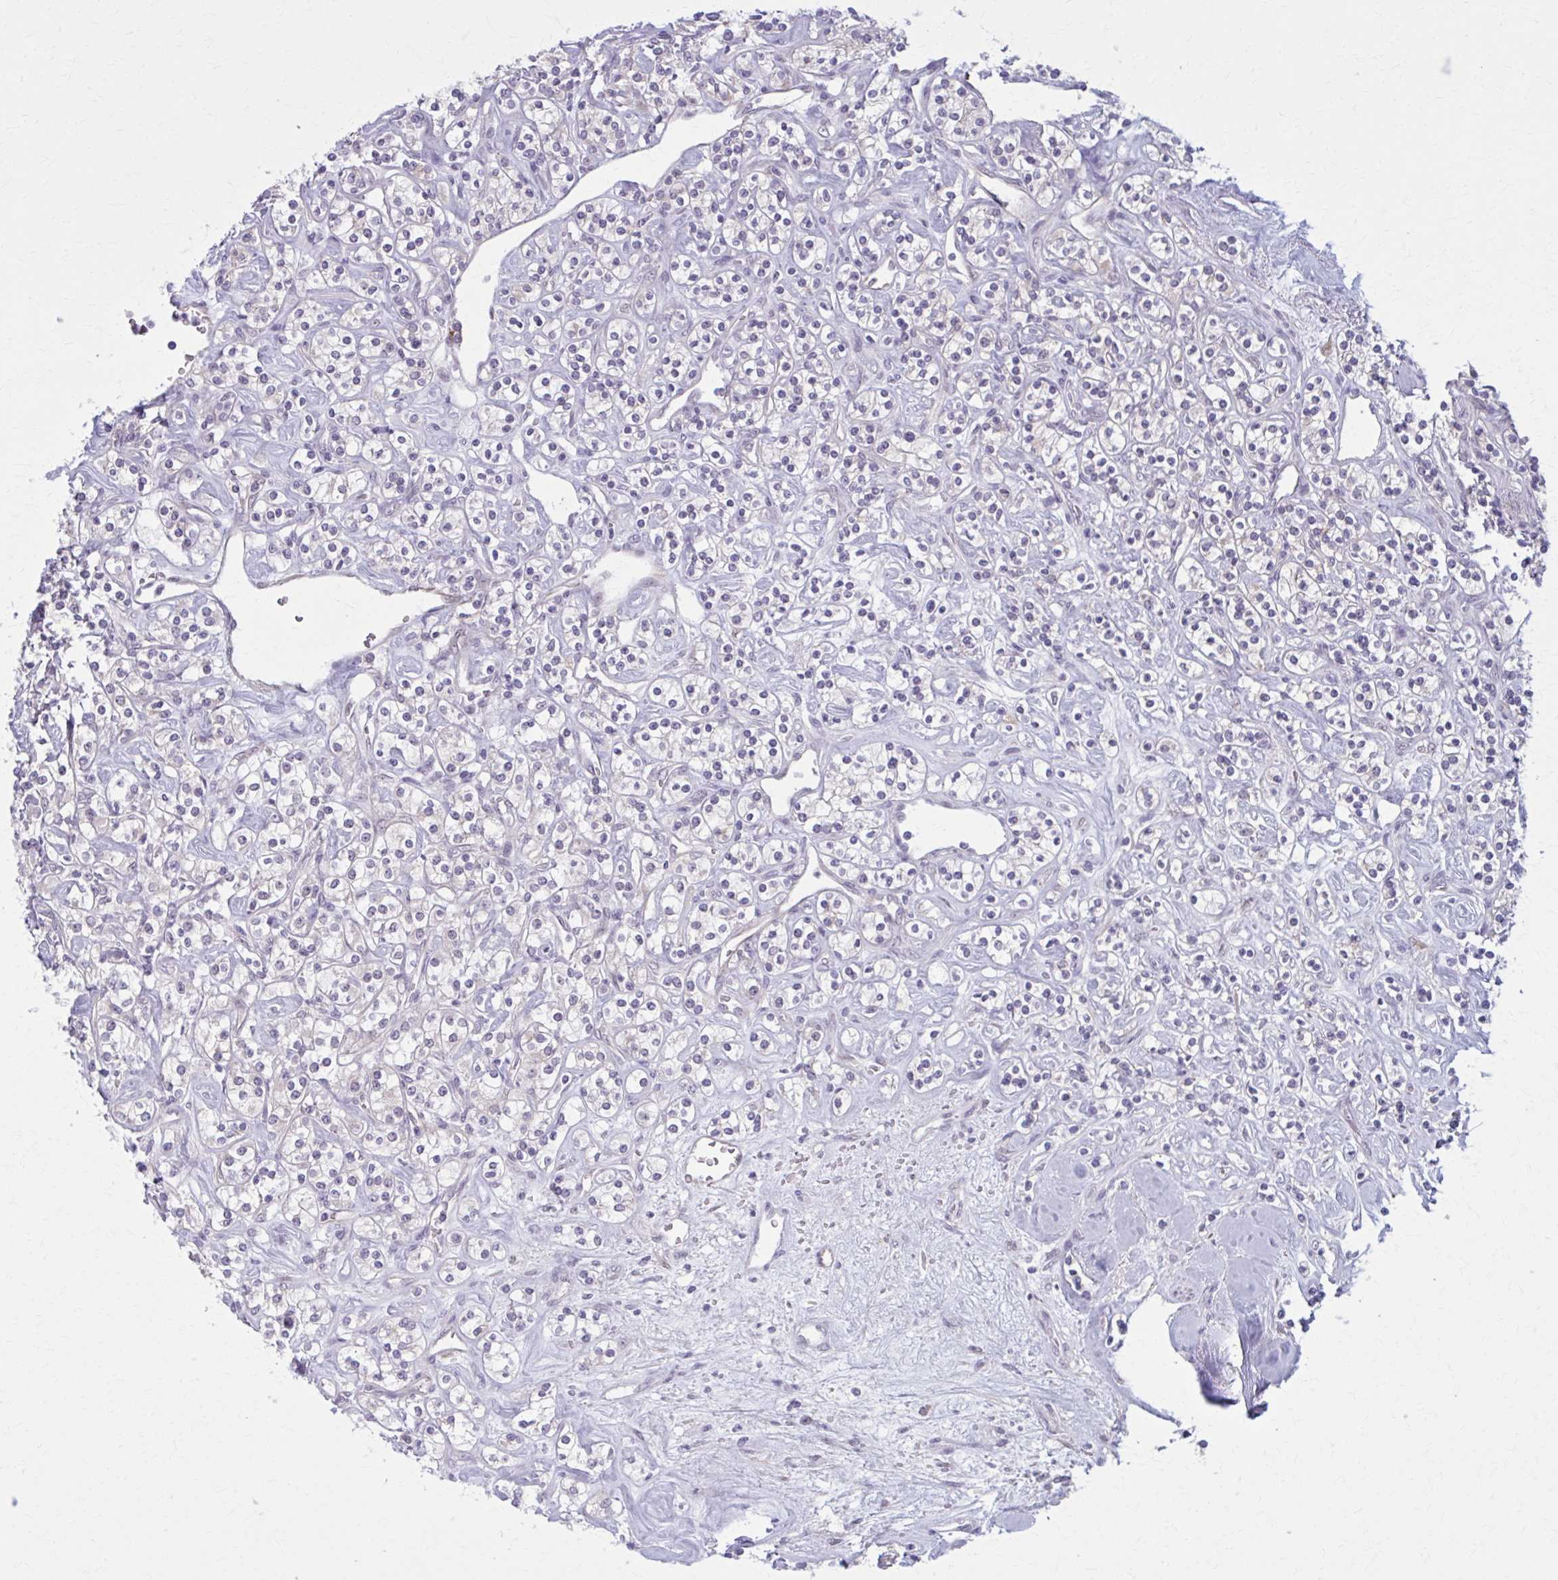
{"staining": {"intensity": "negative", "quantity": "none", "location": "none"}, "tissue": "renal cancer", "cell_type": "Tumor cells", "image_type": "cancer", "snomed": [{"axis": "morphology", "description": "Adenocarcinoma, NOS"}, {"axis": "topography", "description": "Kidney"}], "caption": "Renal cancer (adenocarcinoma) was stained to show a protein in brown. There is no significant staining in tumor cells.", "gene": "NUMBL", "patient": {"sex": "male", "age": 77}}